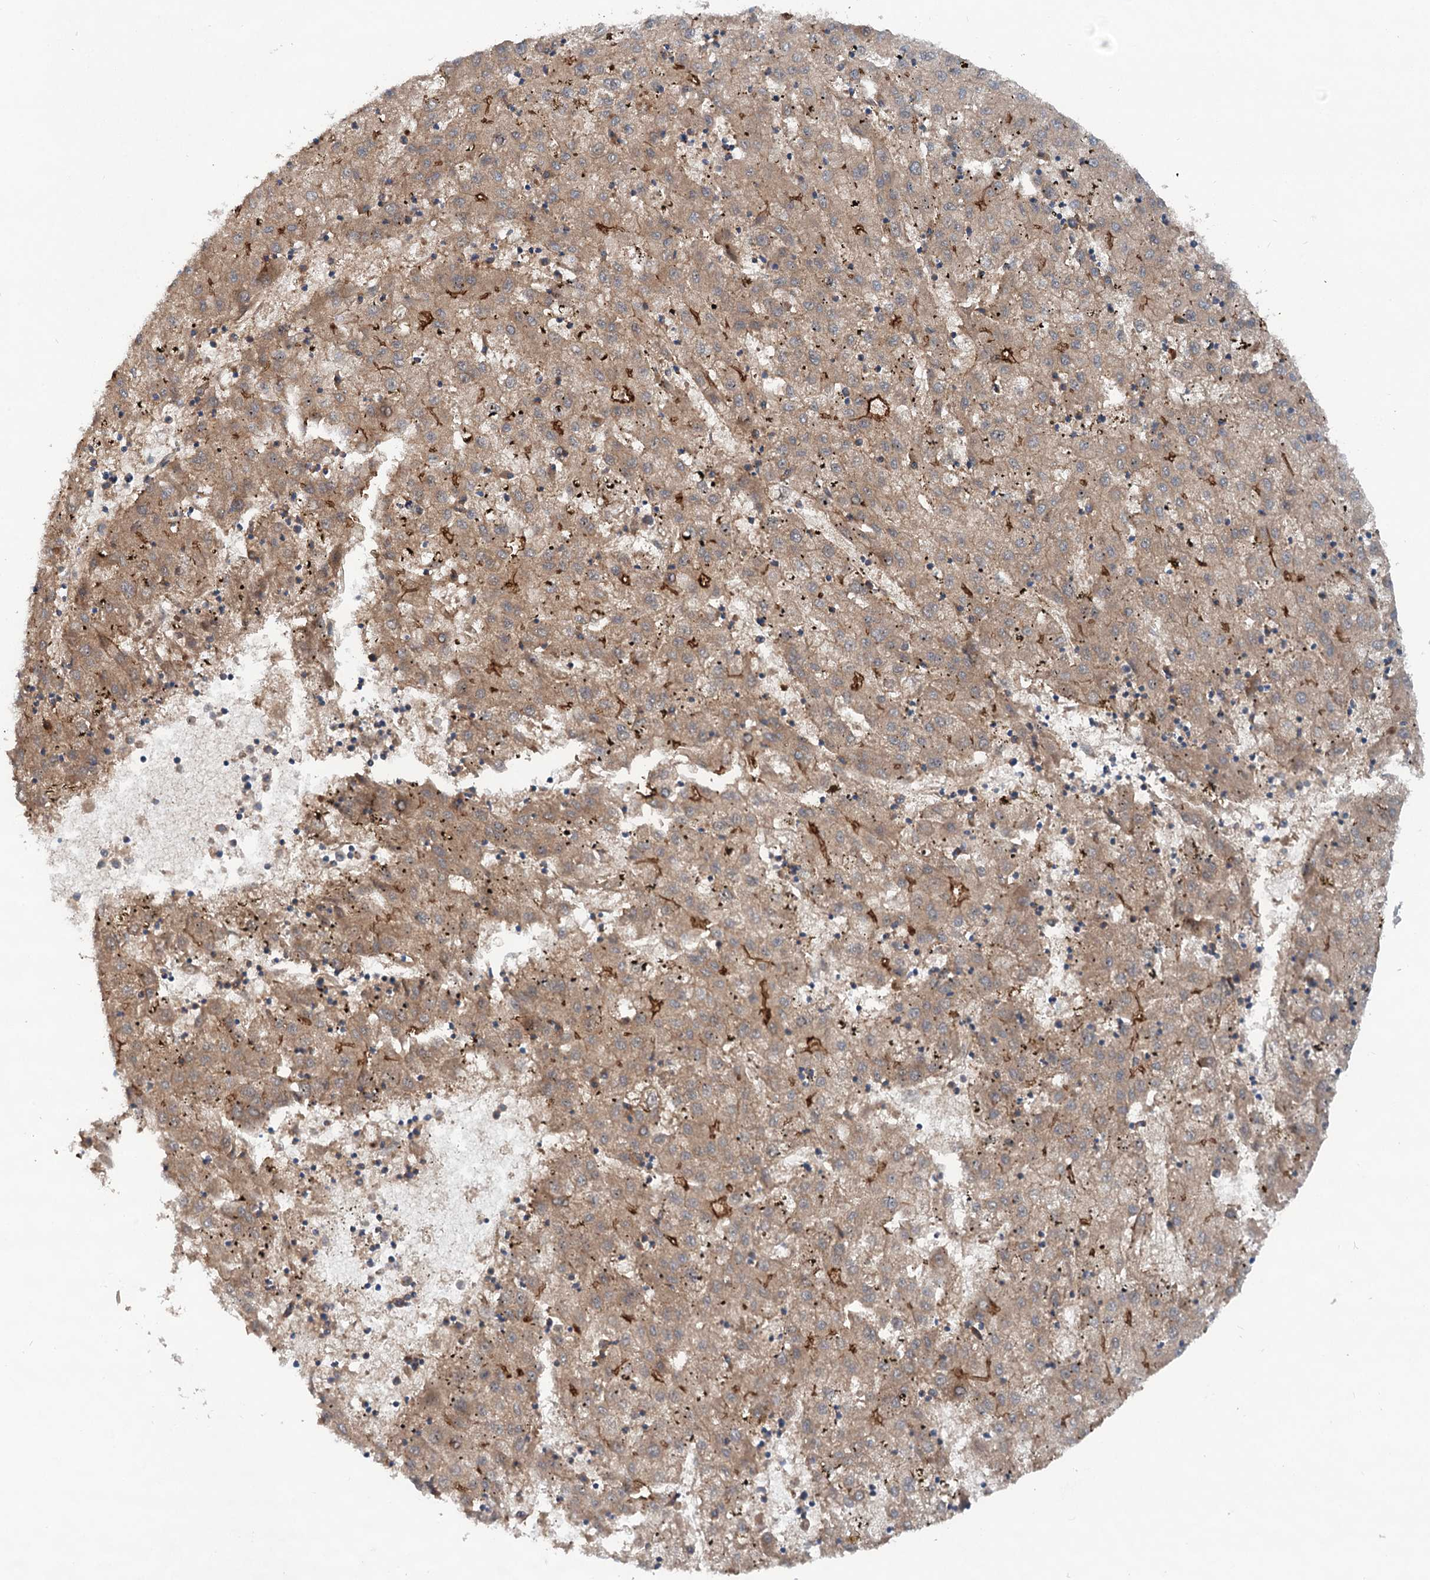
{"staining": {"intensity": "moderate", "quantity": "25%-75%", "location": "cytoplasmic/membranous"}, "tissue": "liver cancer", "cell_type": "Tumor cells", "image_type": "cancer", "snomed": [{"axis": "morphology", "description": "Carcinoma, Hepatocellular, NOS"}, {"axis": "topography", "description": "Liver"}], "caption": "IHC micrograph of liver hepatocellular carcinoma stained for a protein (brown), which reveals medium levels of moderate cytoplasmic/membranous staining in about 25%-75% of tumor cells.", "gene": "ADGRG4", "patient": {"sex": "male", "age": 72}}